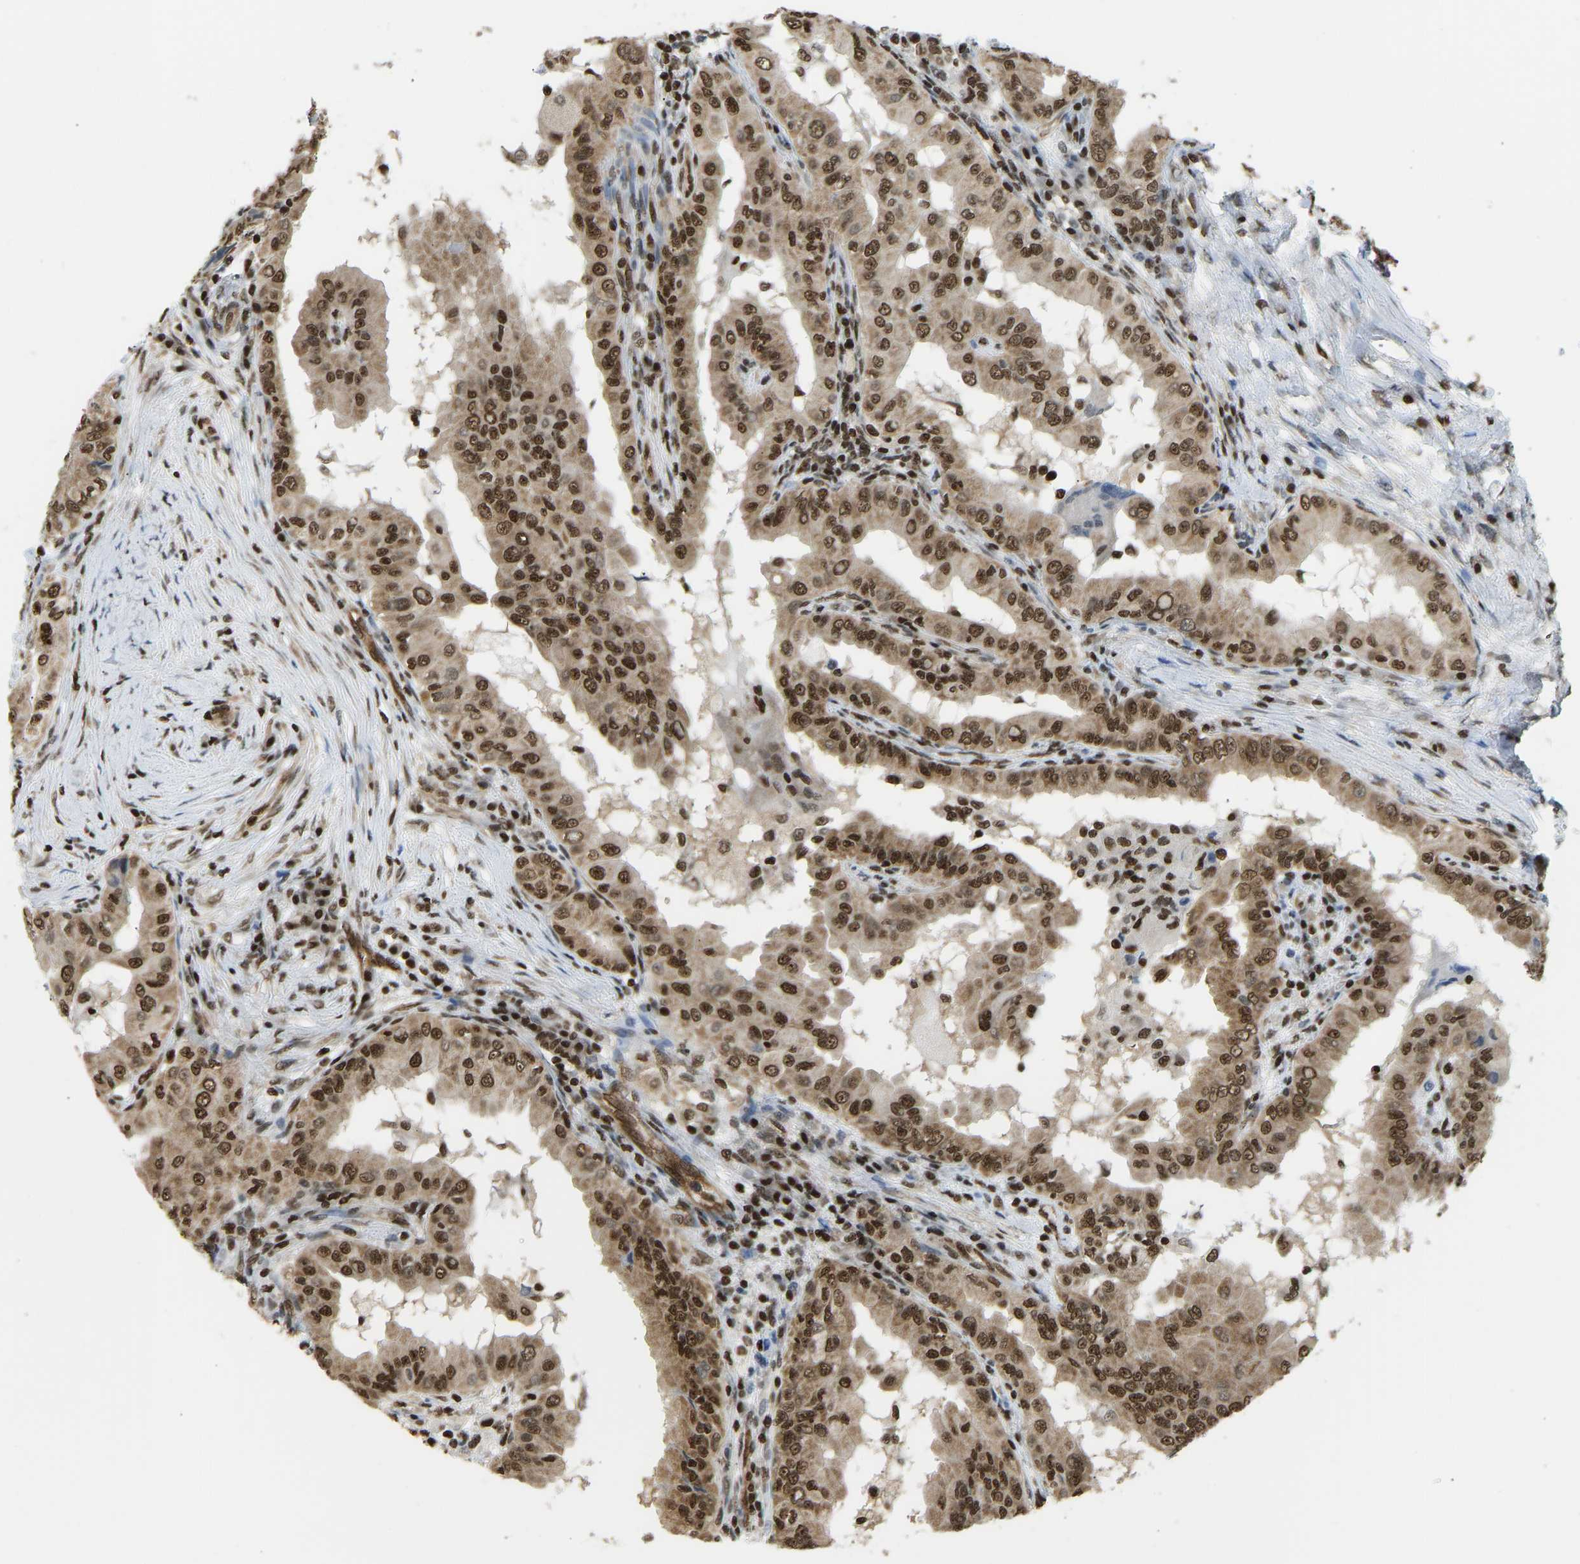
{"staining": {"intensity": "strong", "quantity": ">75%", "location": "cytoplasmic/membranous,nuclear"}, "tissue": "thyroid cancer", "cell_type": "Tumor cells", "image_type": "cancer", "snomed": [{"axis": "morphology", "description": "Papillary adenocarcinoma, NOS"}, {"axis": "topography", "description": "Thyroid gland"}], "caption": "Immunohistochemistry (IHC) histopathology image of neoplastic tissue: thyroid papillary adenocarcinoma stained using immunohistochemistry demonstrates high levels of strong protein expression localized specifically in the cytoplasmic/membranous and nuclear of tumor cells, appearing as a cytoplasmic/membranous and nuclear brown color.", "gene": "ZSCAN20", "patient": {"sex": "male", "age": 33}}